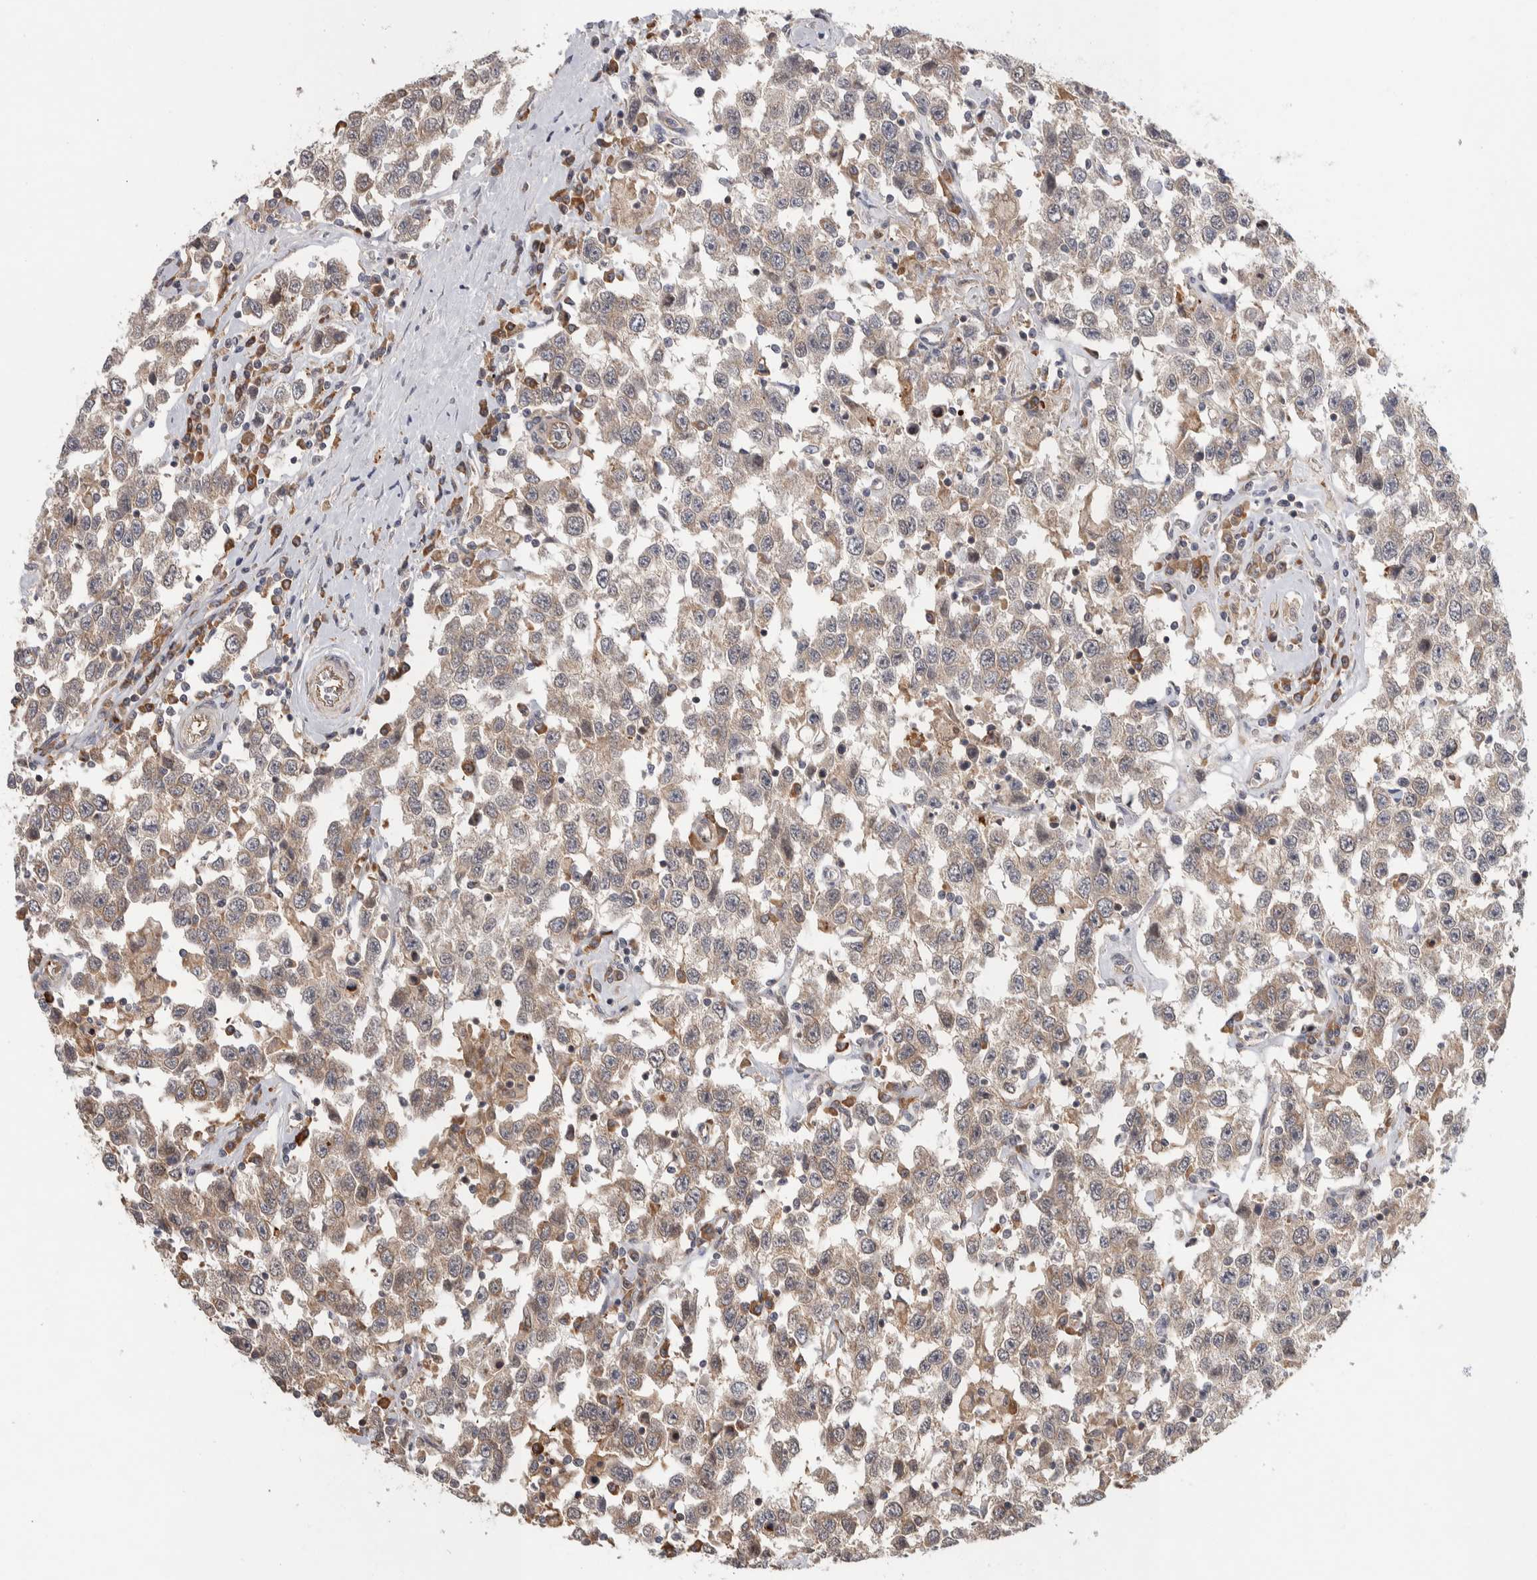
{"staining": {"intensity": "weak", "quantity": "<25%", "location": "cytoplasmic/membranous"}, "tissue": "testis cancer", "cell_type": "Tumor cells", "image_type": "cancer", "snomed": [{"axis": "morphology", "description": "Seminoma, NOS"}, {"axis": "topography", "description": "Testis"}], "caption": "Tumor cells are negative for protein expression in human testis cancer (seminoma). (DAB (3,3'-diaminobenzidine) IHC, high magnification).", "gene": "TBC1D31", "patient": {"sex": "male", "age": 41}}